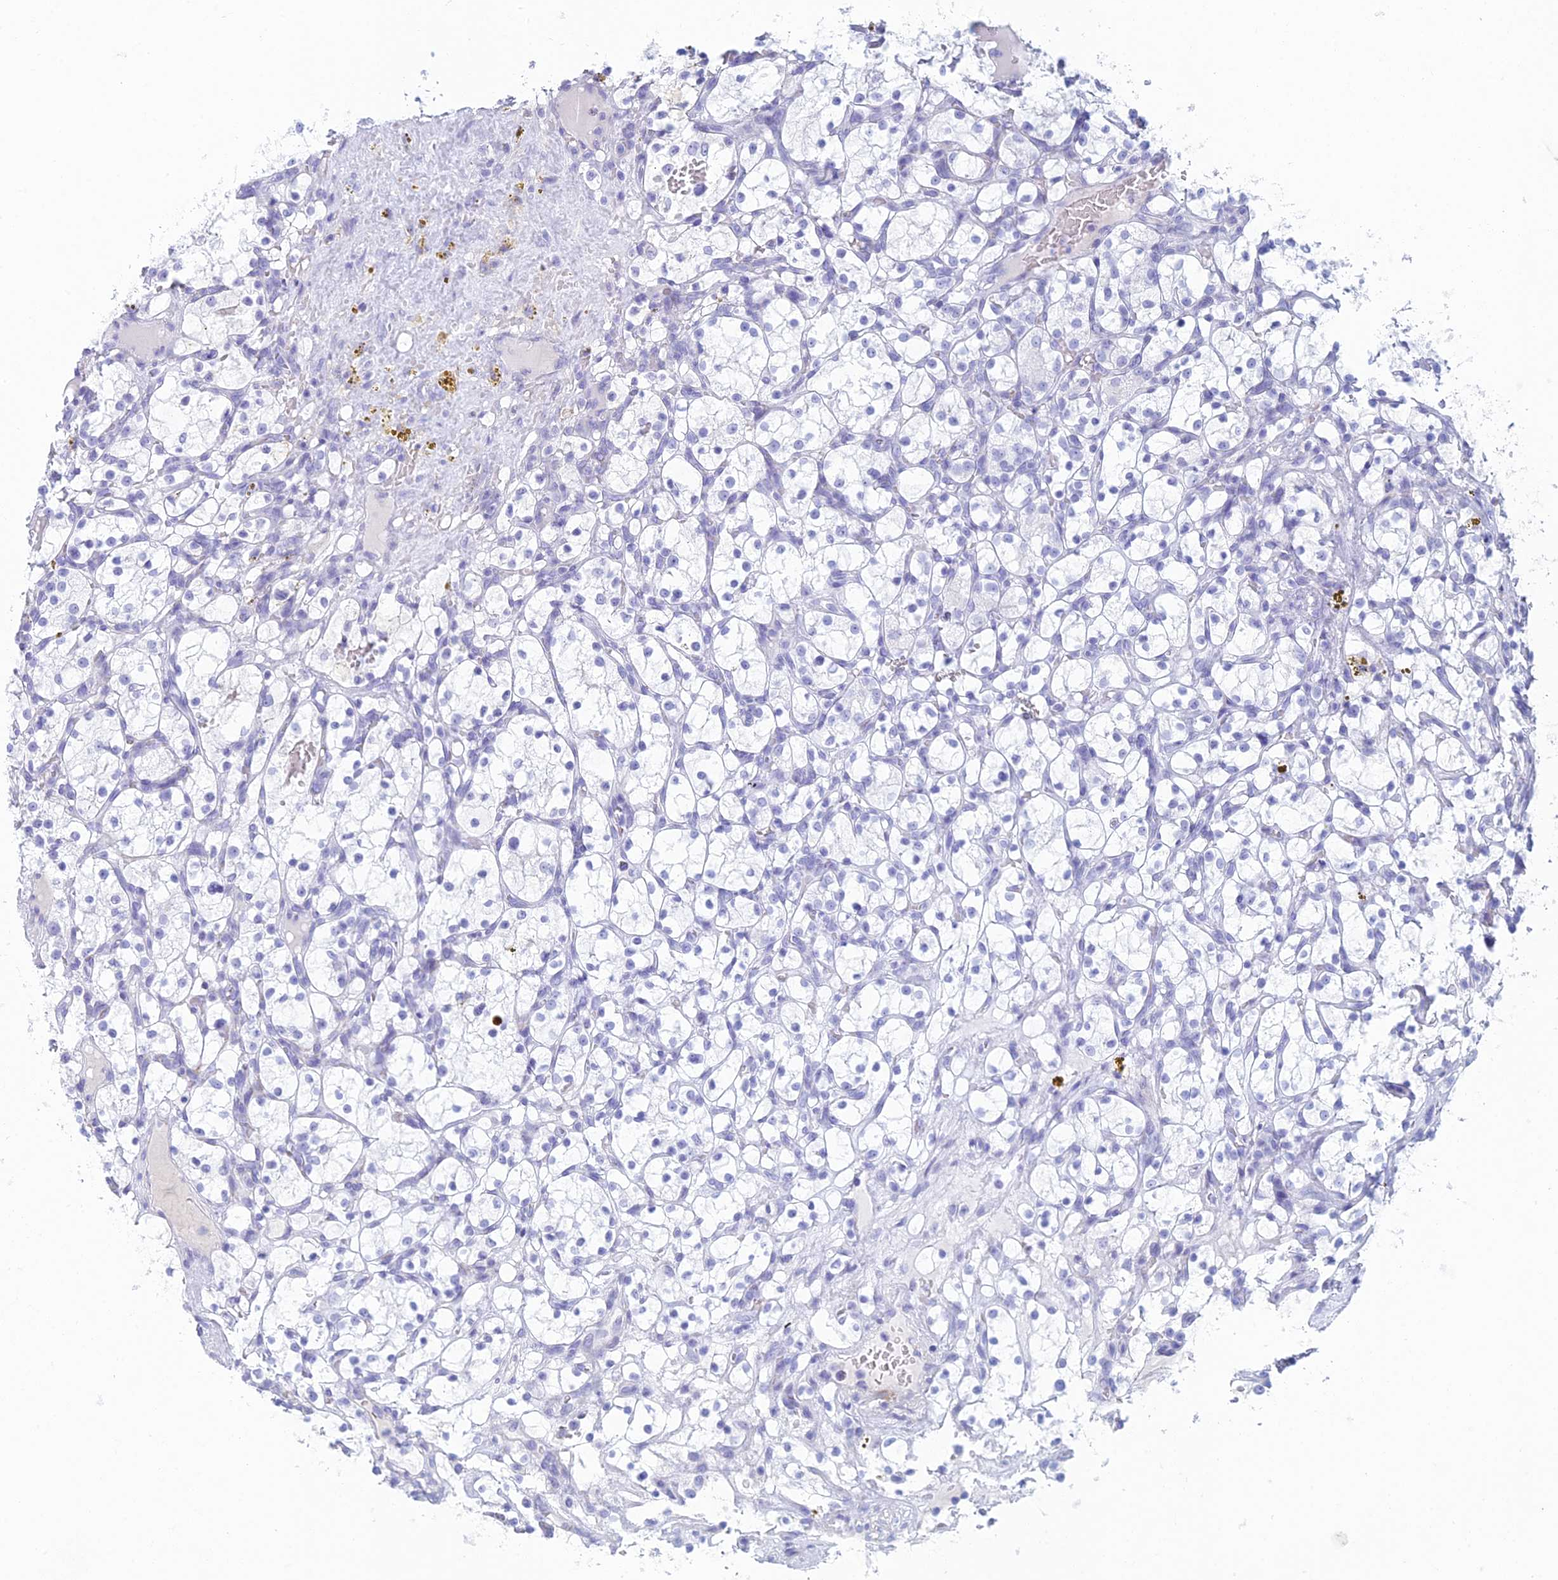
{"staining": {"intensity": "negative", "quantity": "none", "location": "none"}, "tissue": "renal cancer", "cell_type": "Tumor cells", "image_type": "cancer", "snomed": [{"axis": "morphology", "description": "Adenocarcinoma, NOS"}, {"axis": "topography", "description": "Kidney"}], "caption": "Tumor cells show no significant staining in renal cancer (adenocarcinoma).", "gene": "FERD3L", "patient": {"sex": "female", "age": 69}}